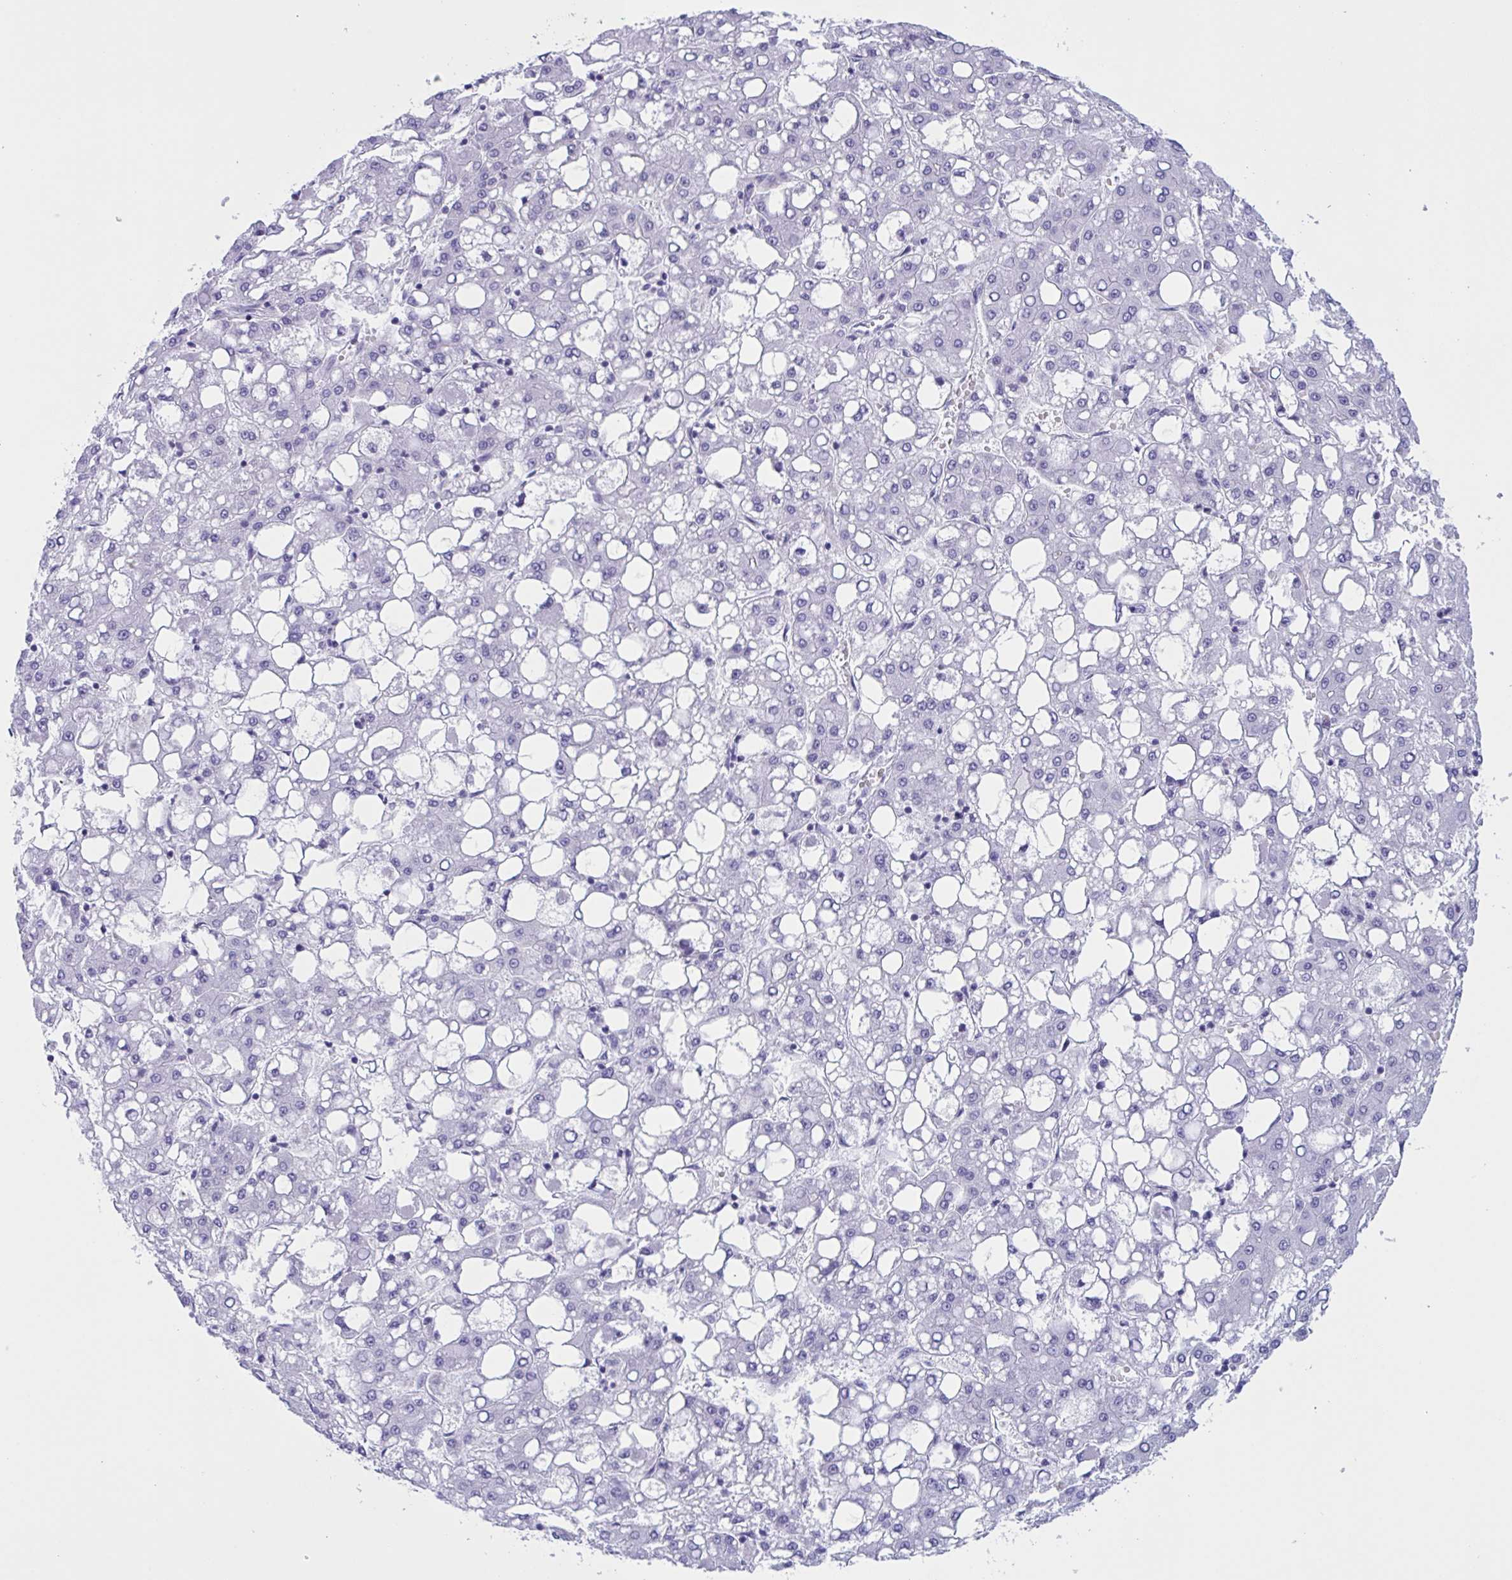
{"staining": {"intensity": "negative", "quantity": "none", "location": "none"}, "tissue": "liver cancer", "cell_type": "Tumor cells", "image_type": "cancer", "snomed": [{"axis": "morphology", "description": "Carcinoma, Hepatocellular, NOS"}, {"axis": "topography", "description": "Liver"}], "caption": "IHC photomicrograph of human liver cancer stained for a protein (brown), which displays no positivity in tumor cells.", "gene": "ZNF850", "patient": {"sex": "male", "age": 65}}